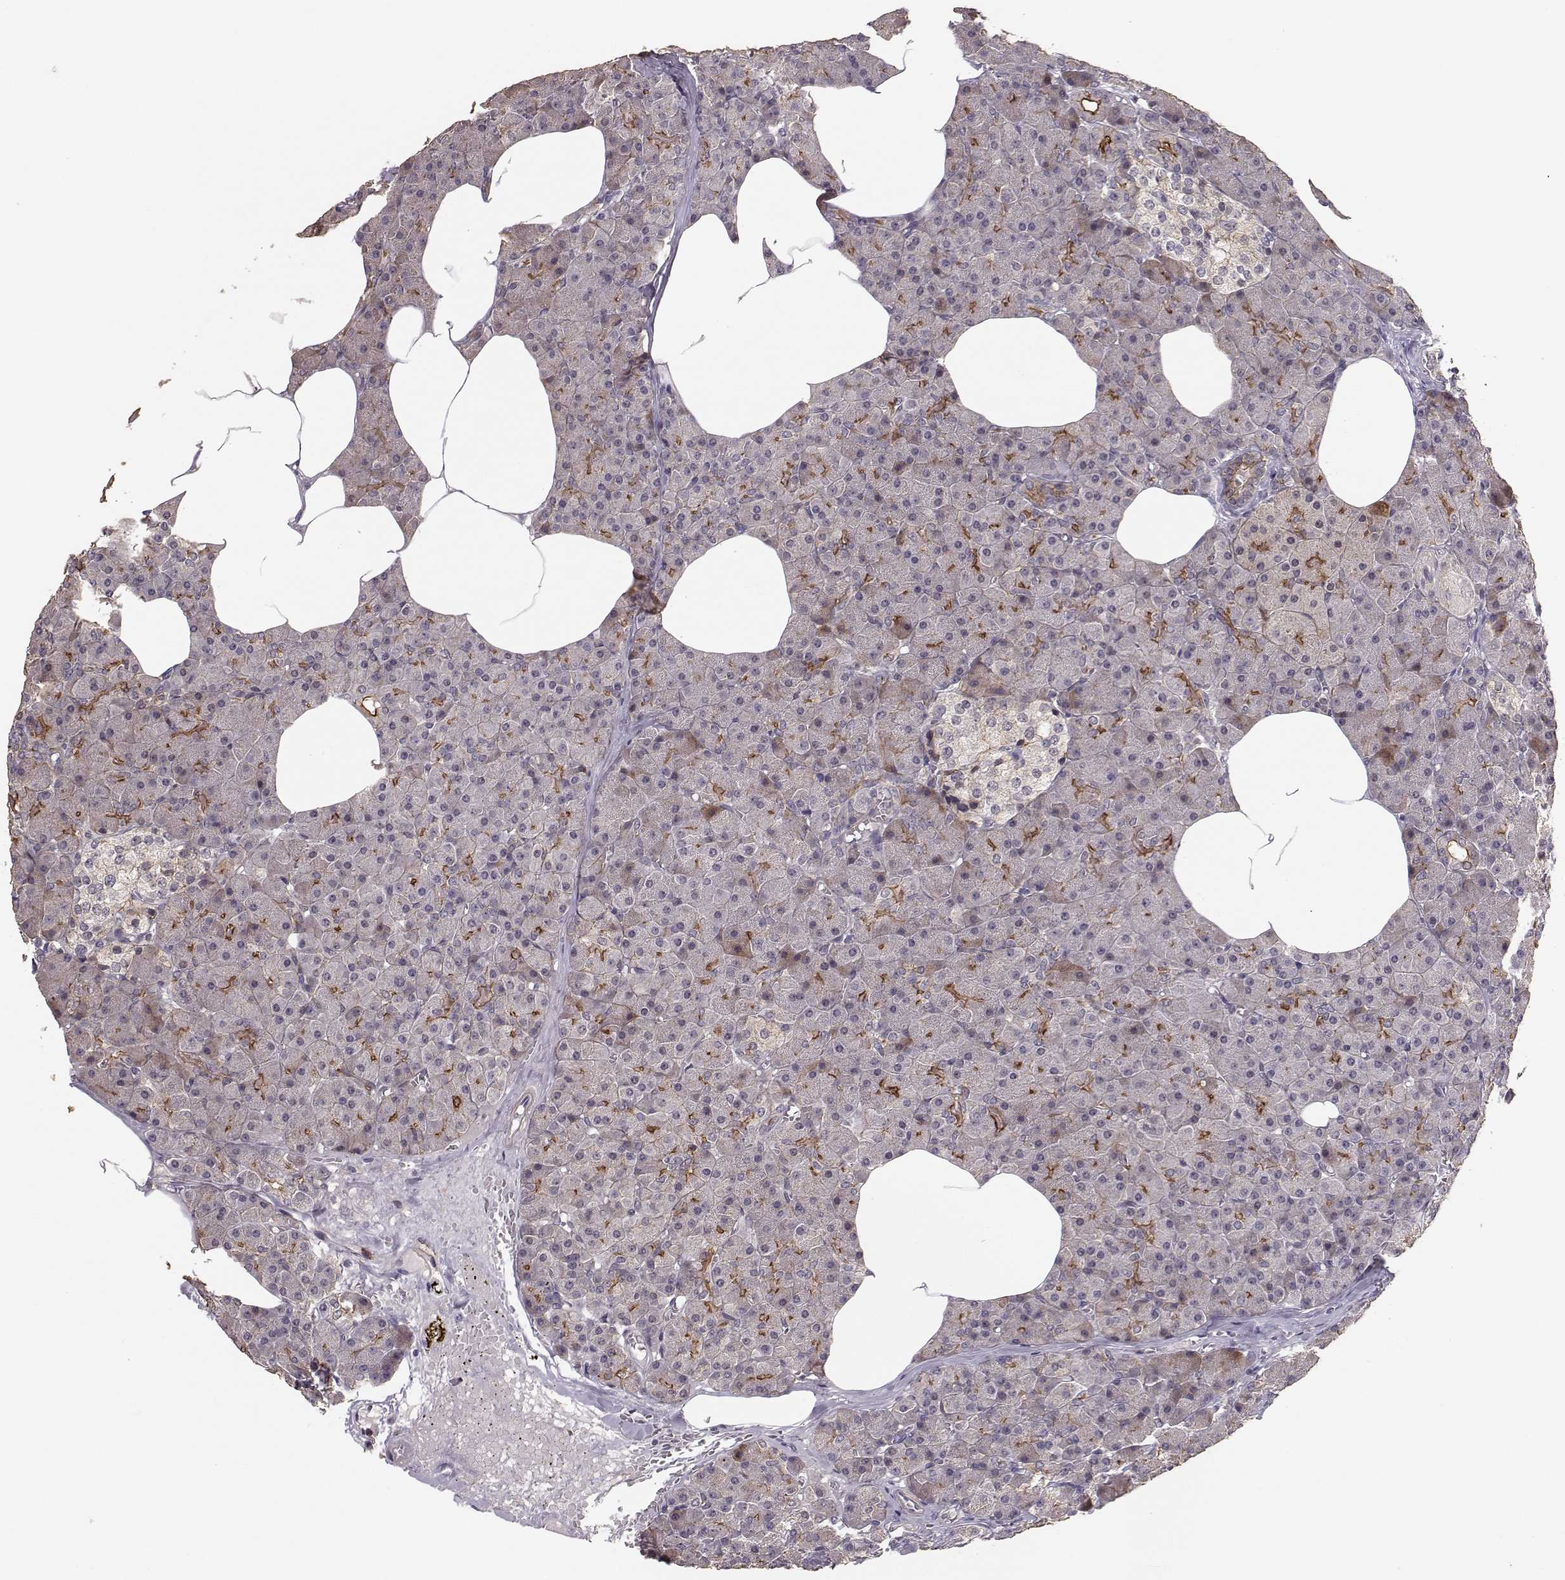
{"staining": {"intensity": "moderate", "quantity": "25%-75%", "location": "cytoplasmic/membranous"}, "tissue": "pancreas", "cell_type": "Exocrine glandular cells", "image_type": "normal", "snomed": [{"axis": "morphology", "description": "Normal tissue, NOS"}, {"axis": "topography", "description": "Pancreas"}], "caption": "Immunohistochemical staining of benign pancreas demonstrates moderate cytoplasmic/membranous protein staining in about 25%-75% of exocrine glandular cells.", "gene": "PLEKHG3", "patient": {"sex": "female", "age": 45}}